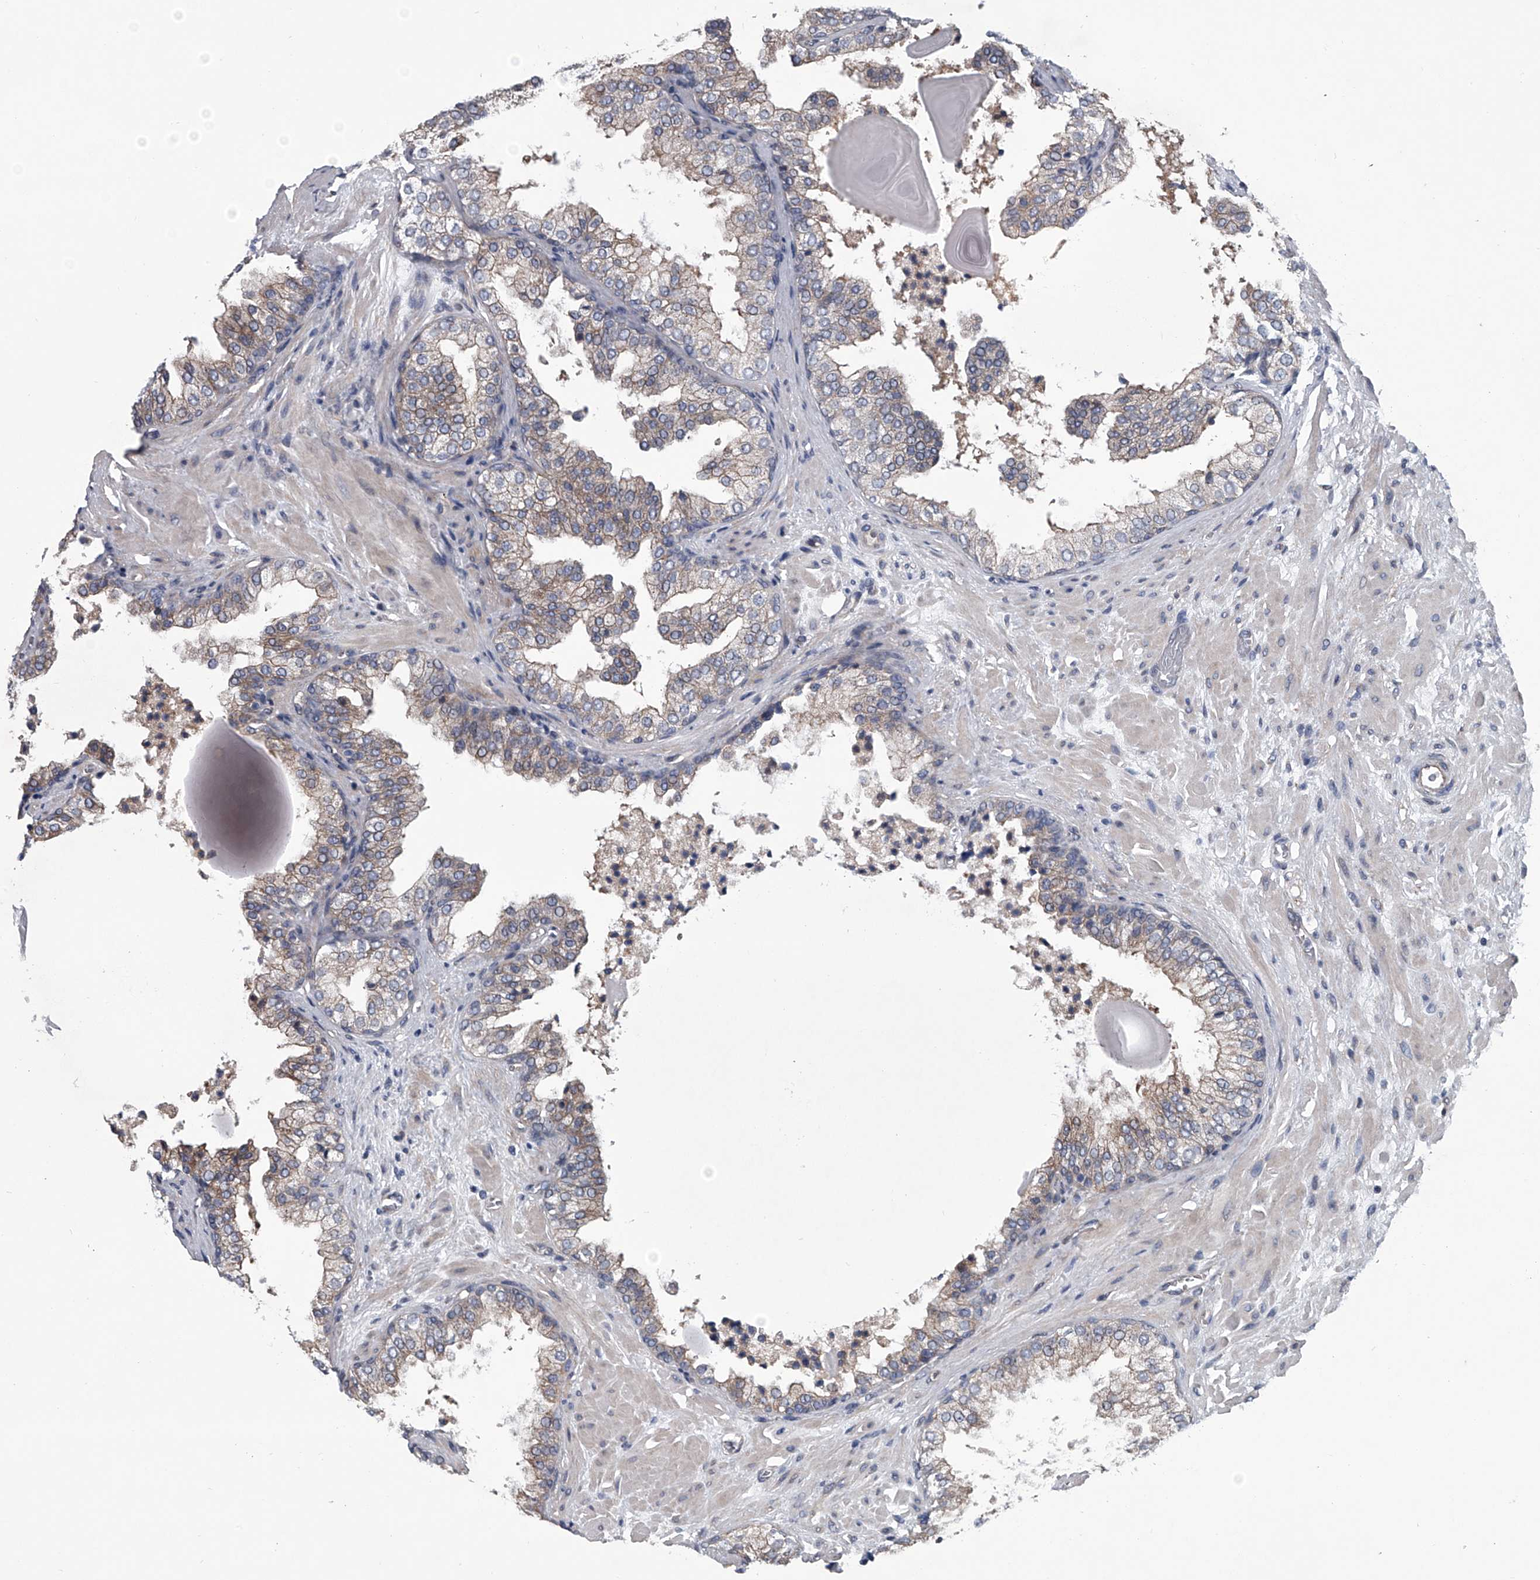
{"staining": {"intensity": "weak", "quantity": "<25%", "location": "cytoplasmic/membranous"}, "tissue": "prostate", "cell_type": "Glandular cells", "image_type": "normal", "snomed": [{"axis": "morphology", "description": "Normal tissue, NOS"}, {"axis": "topography", "description": "Prostate"}], "caption": "Prostate stained for a protein using immunohistochemistry shows no positivity glandular cells.", "gene": "ABCG1", "patient": {"sex": "male", "age": 48}}